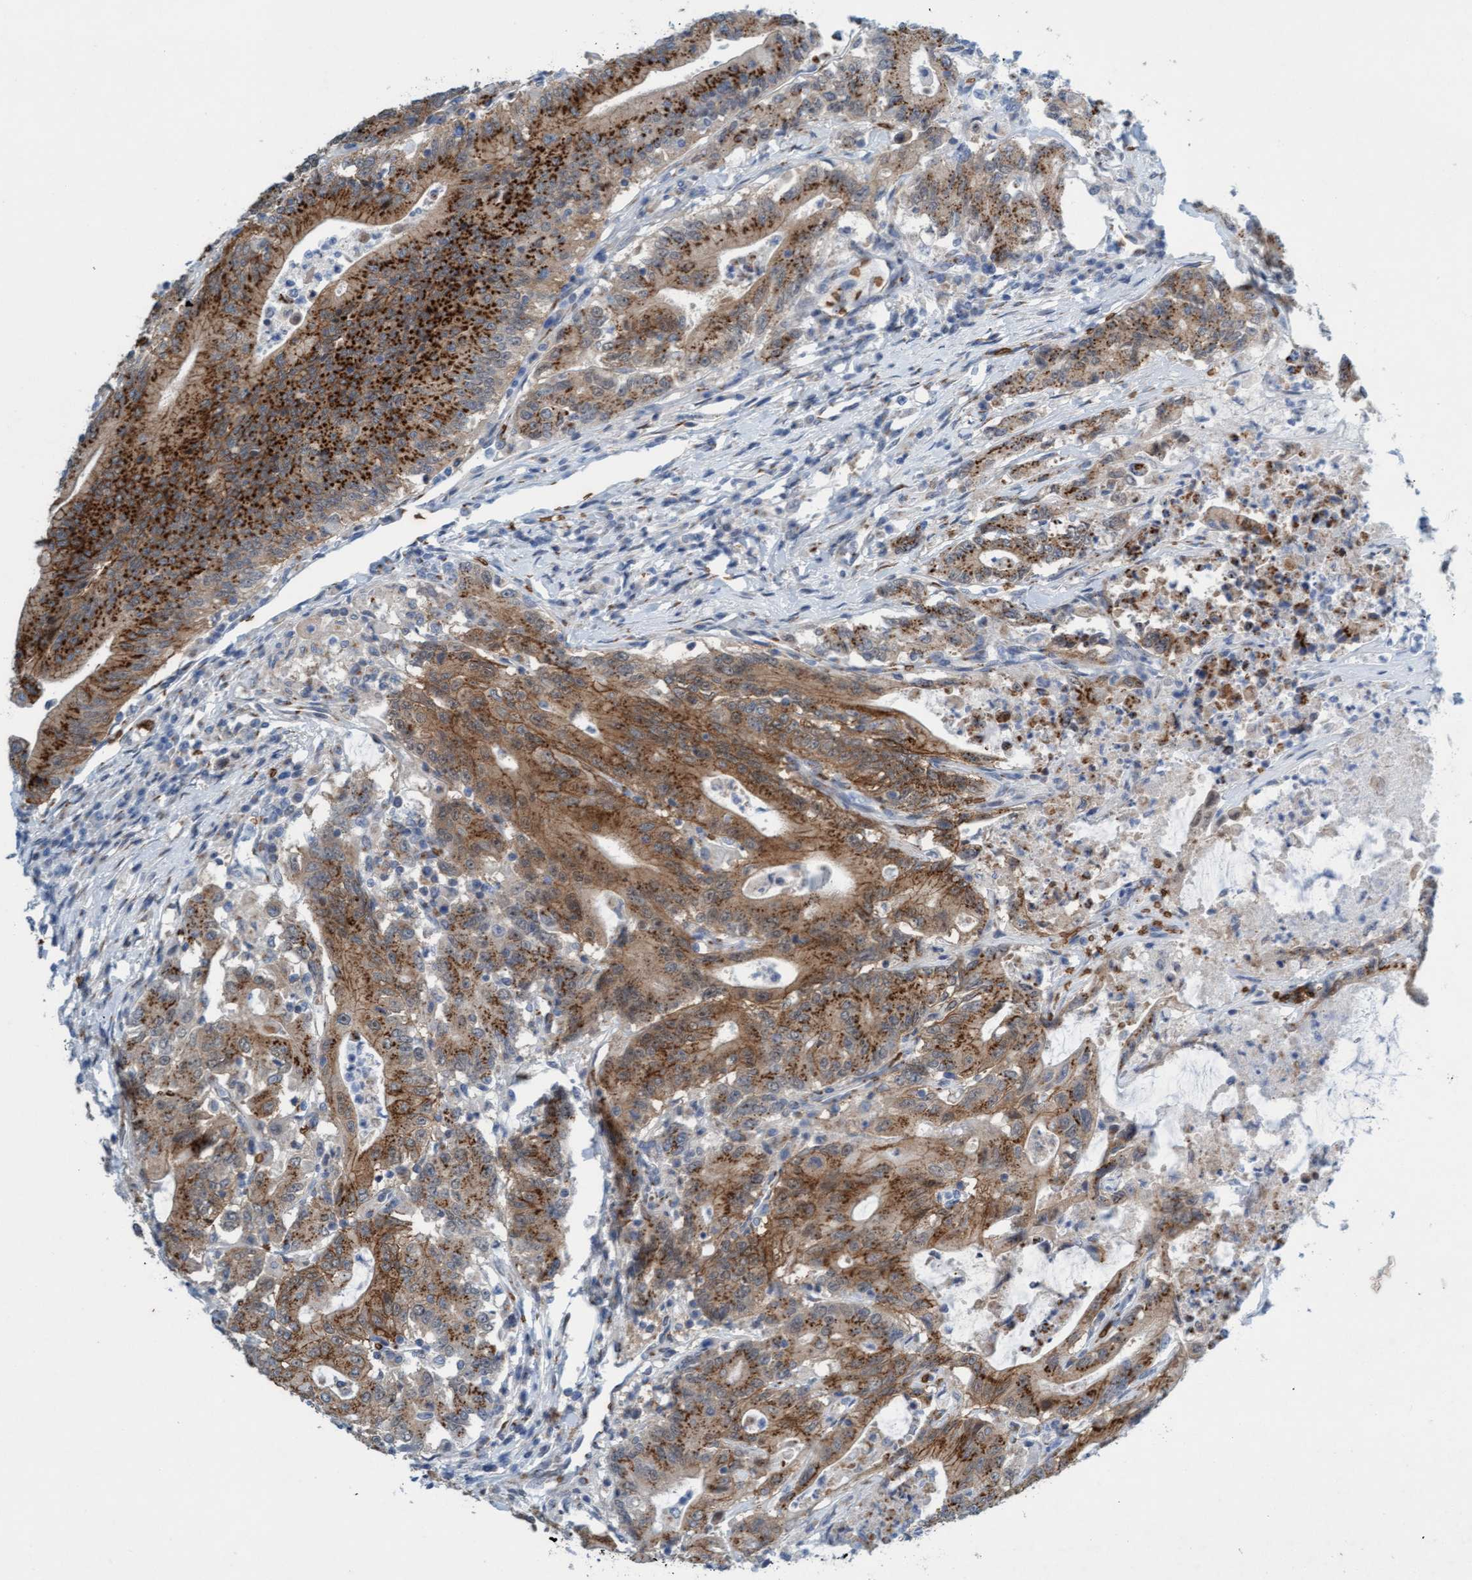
{"staining": {"intensity": "moderate", "quantity": ">75%", "location": "cytoplasmic/membranous"}, "tissue": "colorectal cancer", "cell_type": "Tumor cells", "image_type": "cancer", "snomed": [{"axis": "morphology", "description": "Adenocarcinoma, NOS"}, {"axis": "topography", "description": "Colon"}], "caption": "An image showing moderate cytoplasmic/membranous expression in about >75% of tumor cells in colorectal adenocarcinoma, as visualized by brown immunohistochemical staining.", "gene": "SPEM2", "patient": {"sex": "female", "age": 77}}